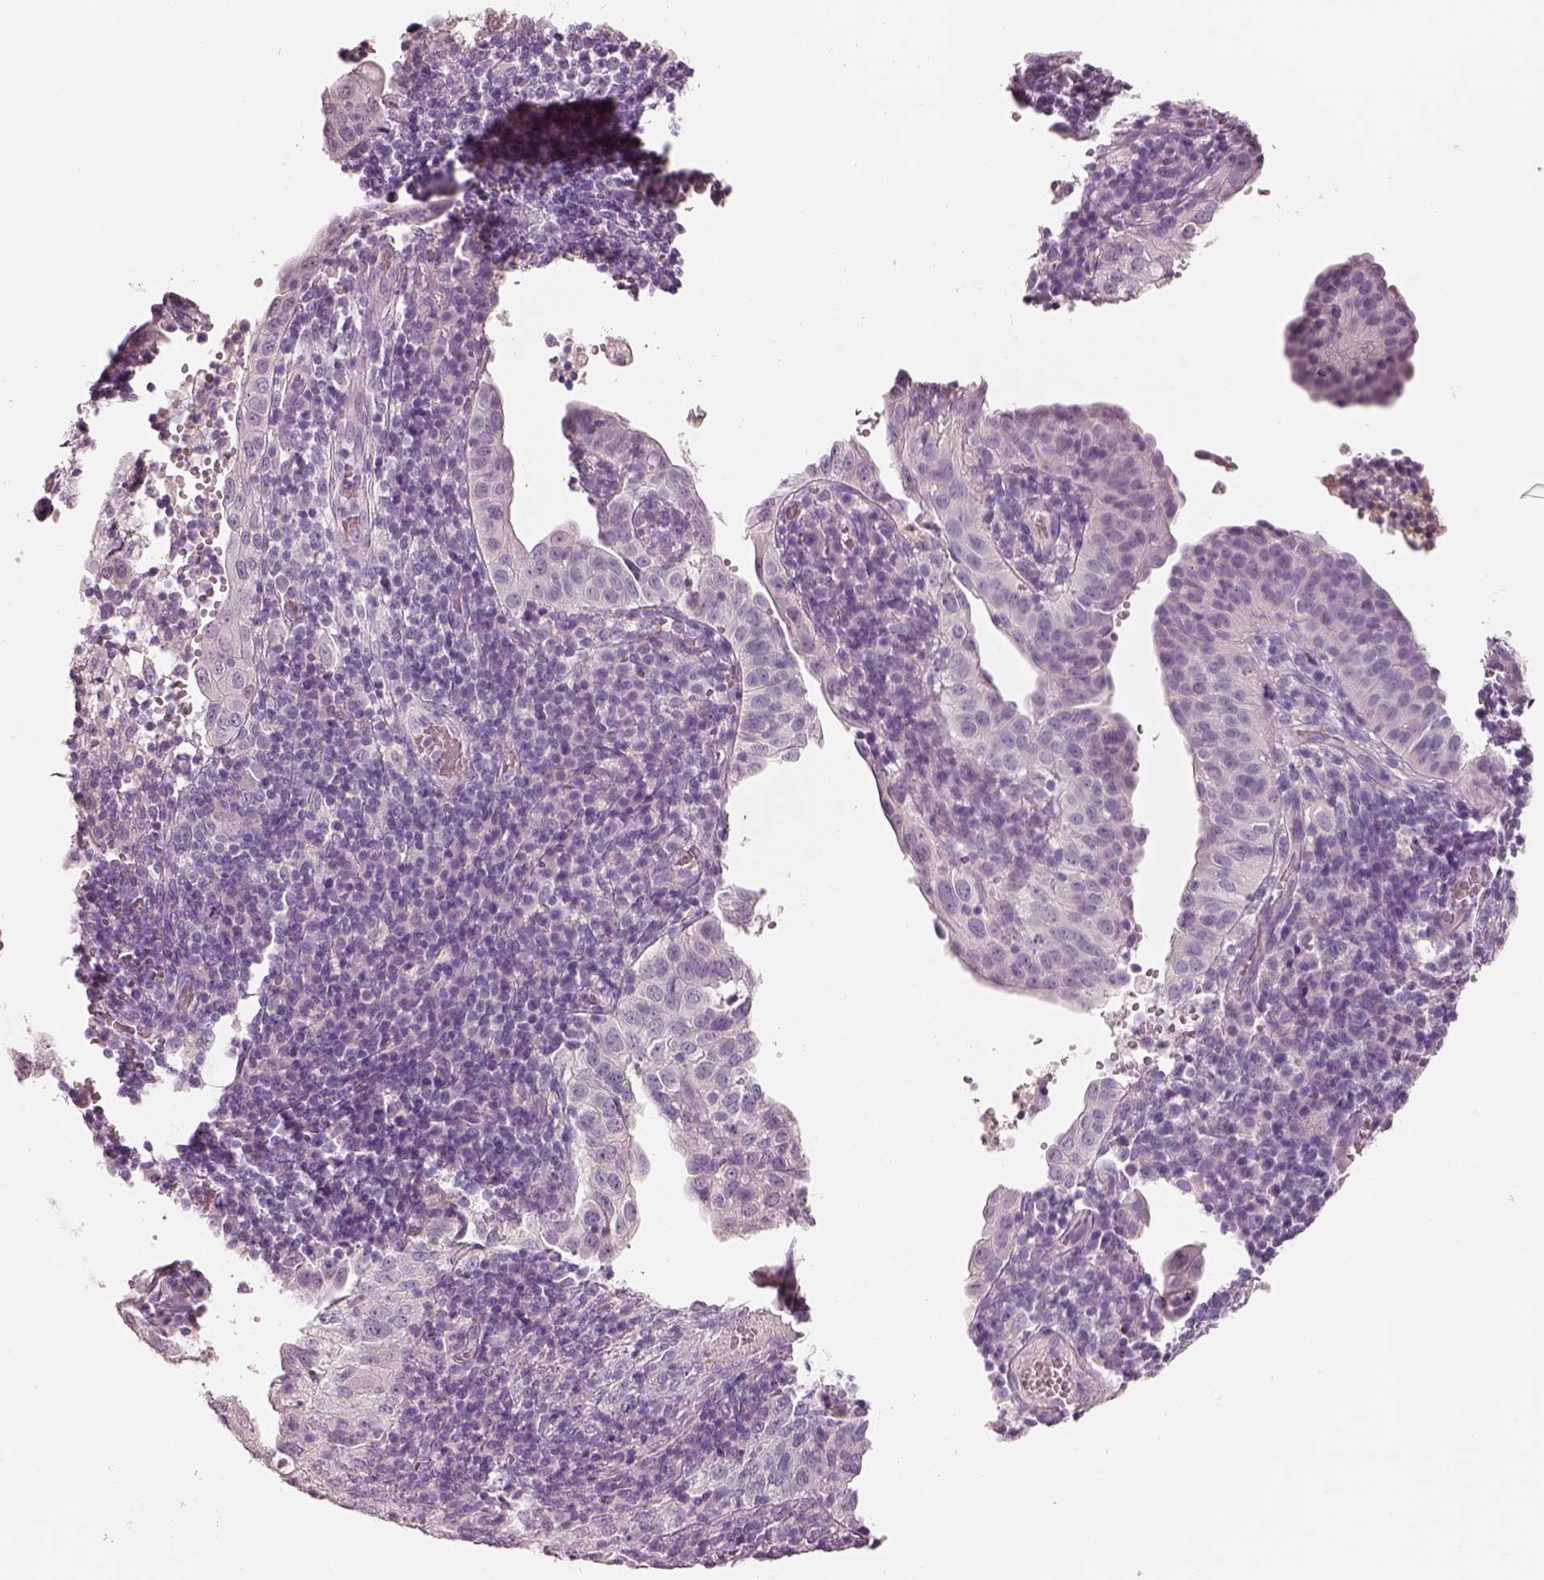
{"staining": {"intensity": "negative", "quantity": "none", "location": "none"}, "tissue": "cervical cancer", "cell_type": "Tumor cells", "image_type": "cancer", "snomed": [{"axis": "morphology", "description": "Squamous cell carcinoma, NOS"}, {"axis": "topography", "description": "Cervix"}], "caption": "Photomicrograph shows no protein staining in tumor cells of cervical cancer (squamous cell carcinoma) tissue.", "gene": "PNOC", "patient": {"sex": "female", "age": 39}}